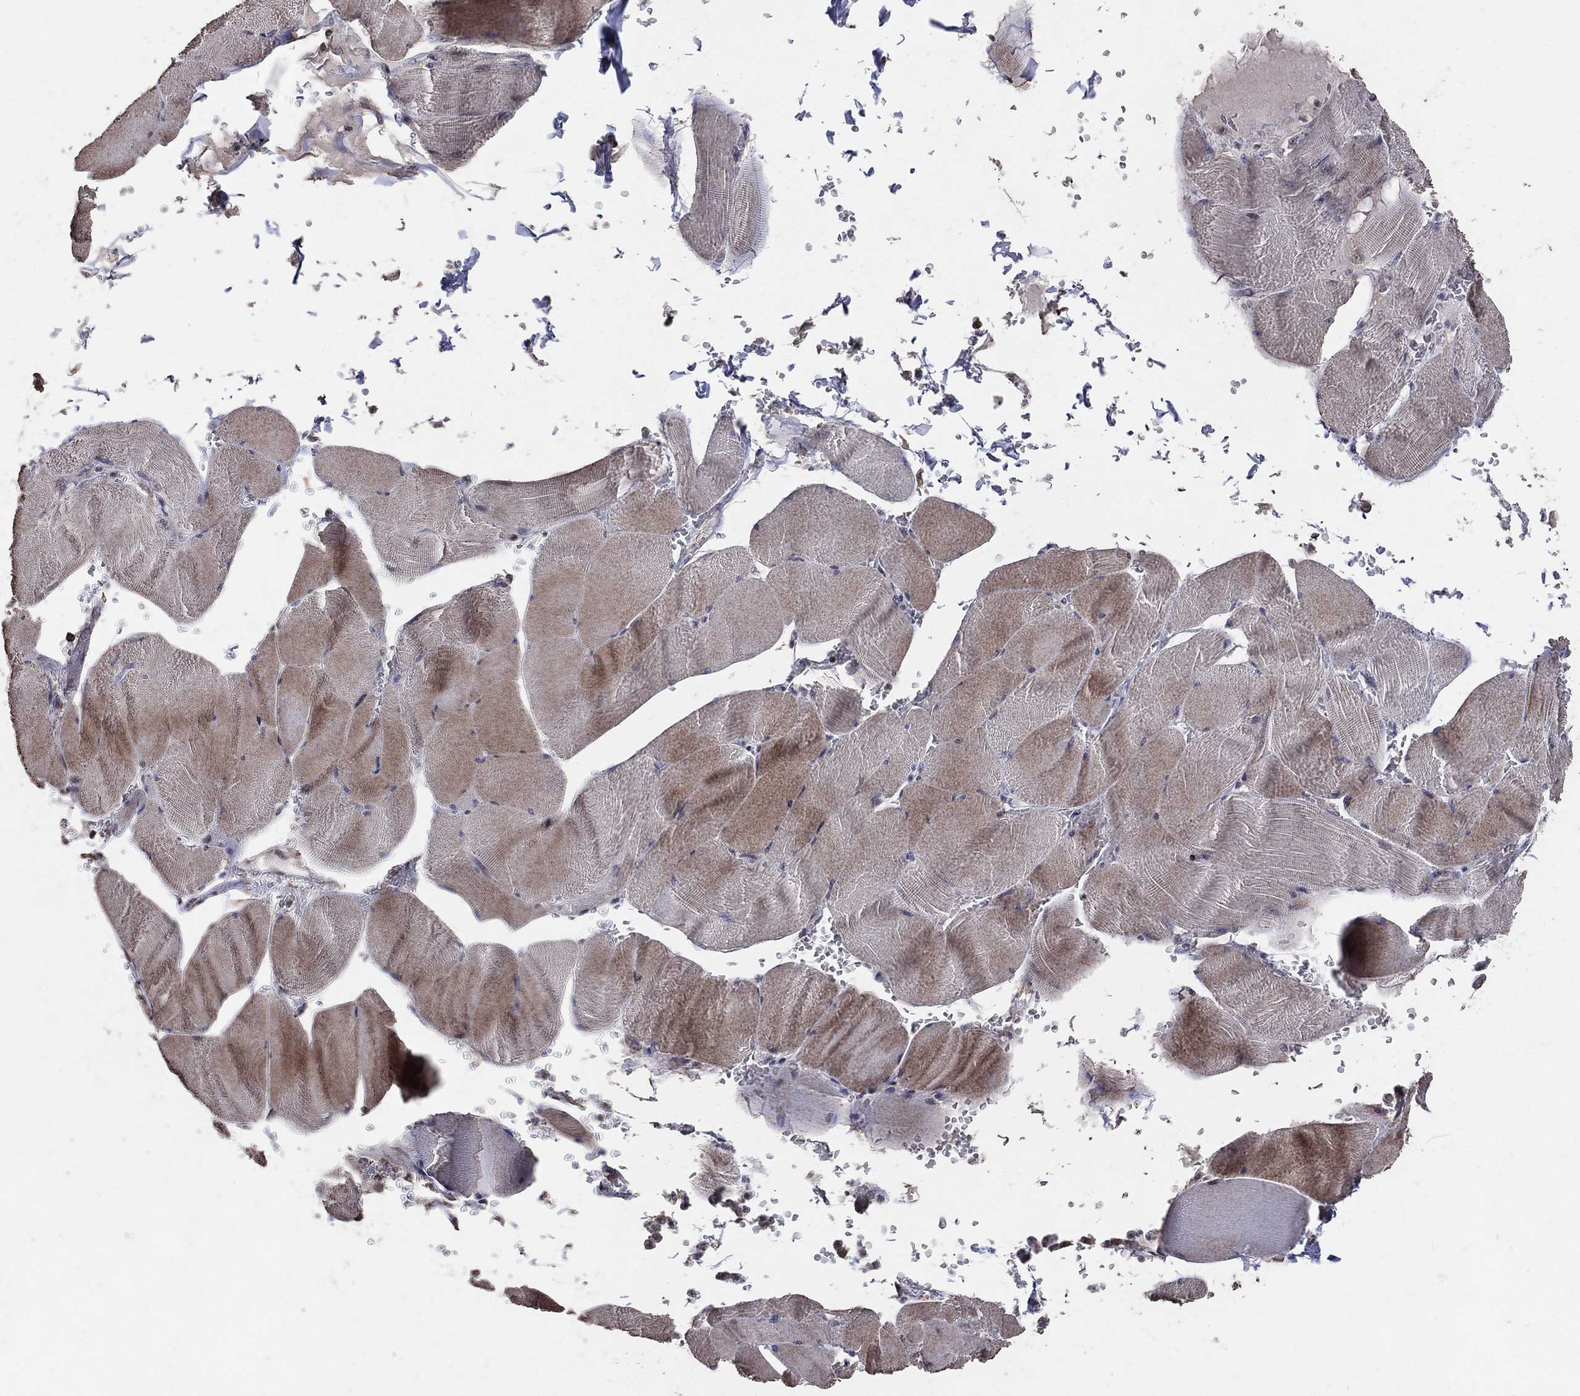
{"staining": {"intensity": "moderate", "quantity": "<25%", "location": "cytoplasmic/membranous"}, "tissue": "skeletal muscle", "cell_type": "Myocytes", "image_type": "normal", "snomed": [{"axis": "morphology", "description": "Normal tissue, NOS"}, {"axis": "topography", "description": "Skeletal muscle"}], "caption": "Myocytes show low levels of moderate cytoplasmic/membranous staining in about <25% of cells in benign skeletal muscle.", "gene": "LY6K", "patient": {"sex": "male", "age": 56}}